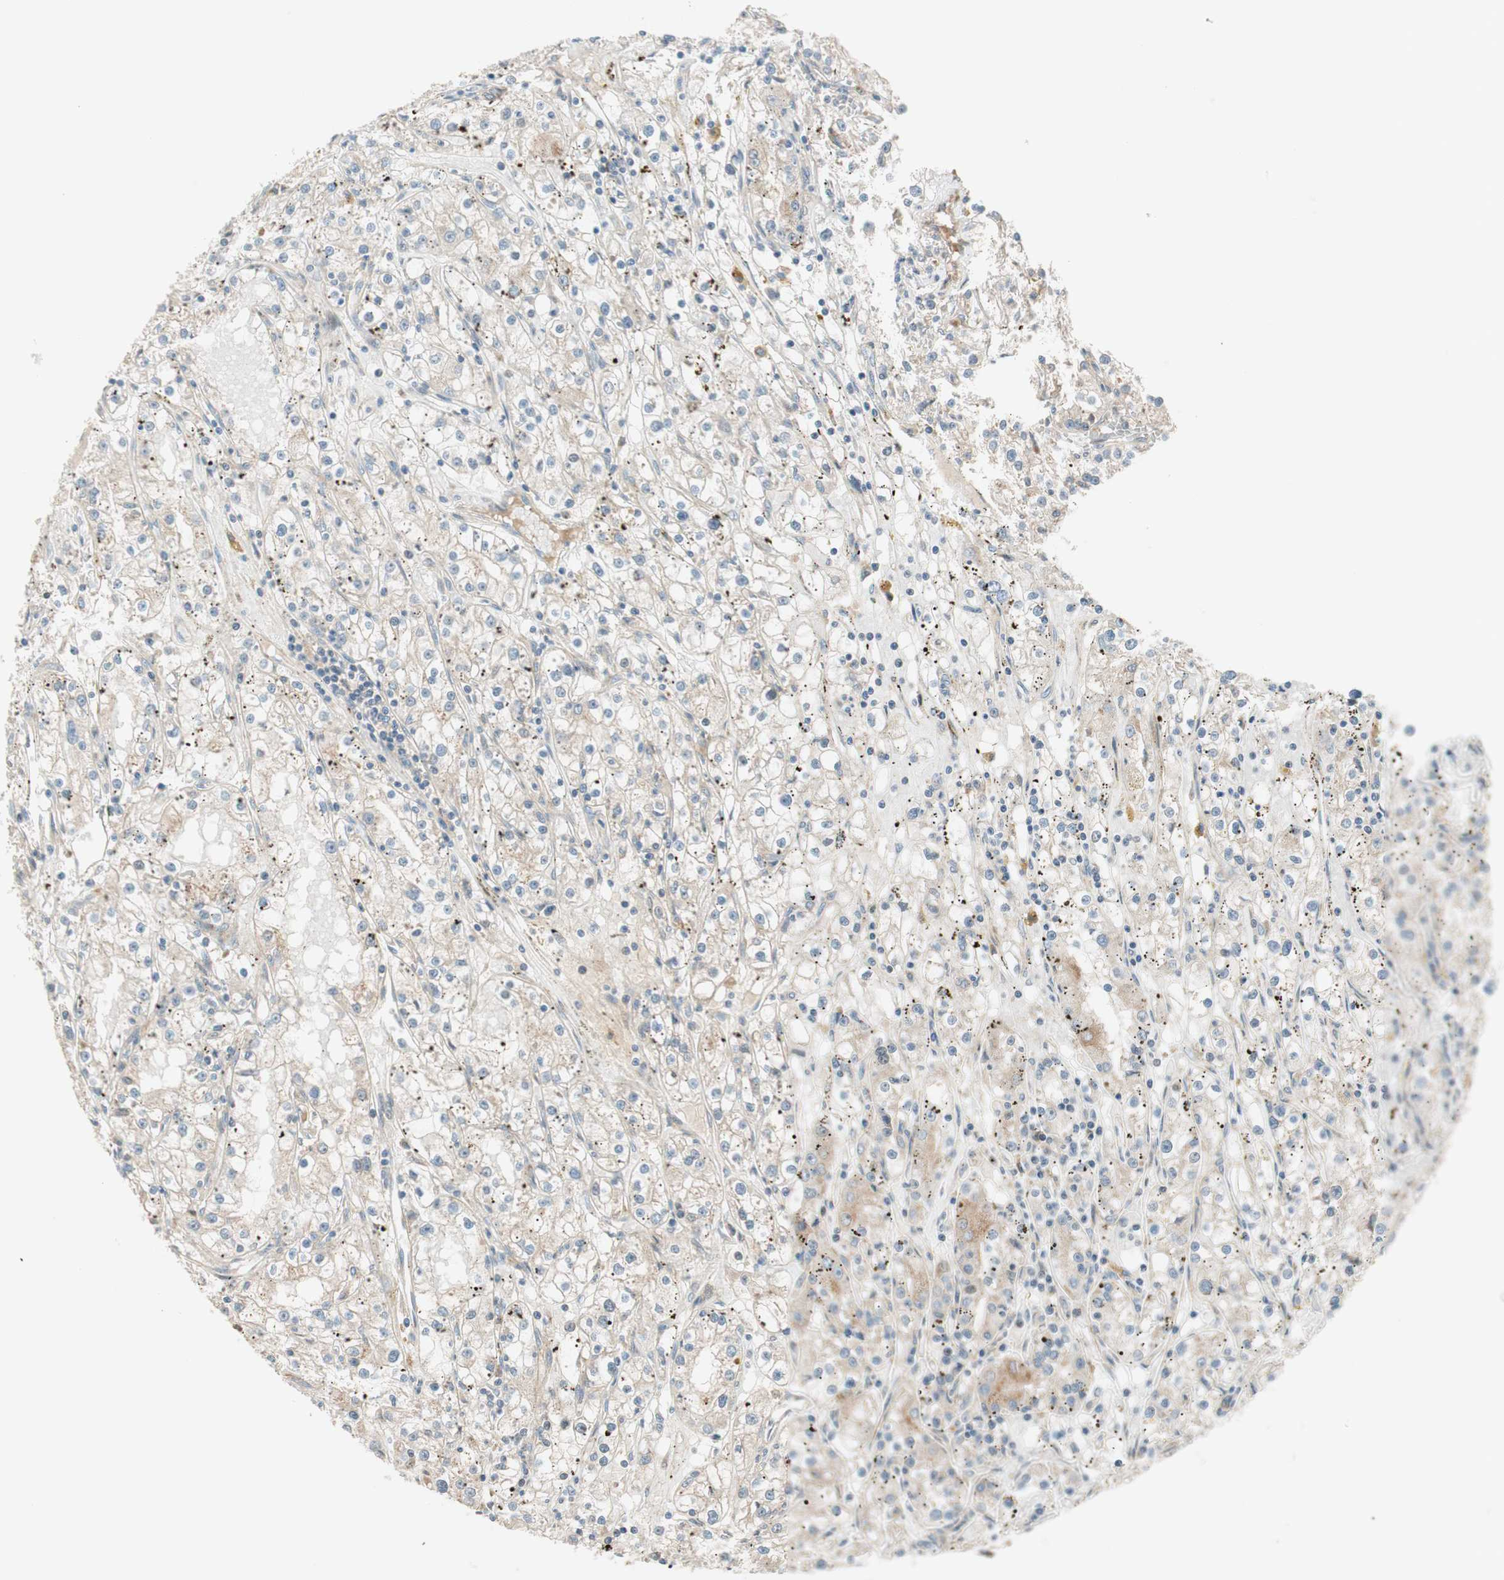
{"staining": {"intensity": "weak", "quantity": ">75%", "location": "cytoplasmic/membranous"}, "tissue": "renal cancer", "cell_type": "Tumor cells", "image_type": "cancer", "snomed": [{"axis": "morphology", "description": "Adenocarcinoma, NOS"}, {"axis": "topography", "description": "Kidney"}], "caption": "Immunohistochemistry (IHC) histopathology image of neoplastic tissue: human renal cancer stained using IHC shows low levels of weak protein expression localized specifically in the cytoplasmic/membranous of tumor cells, appearing as a cytoplasmic/membranous brown color.", "gene": "ABI1", "patient": {"sex": "male", "age": 56}}